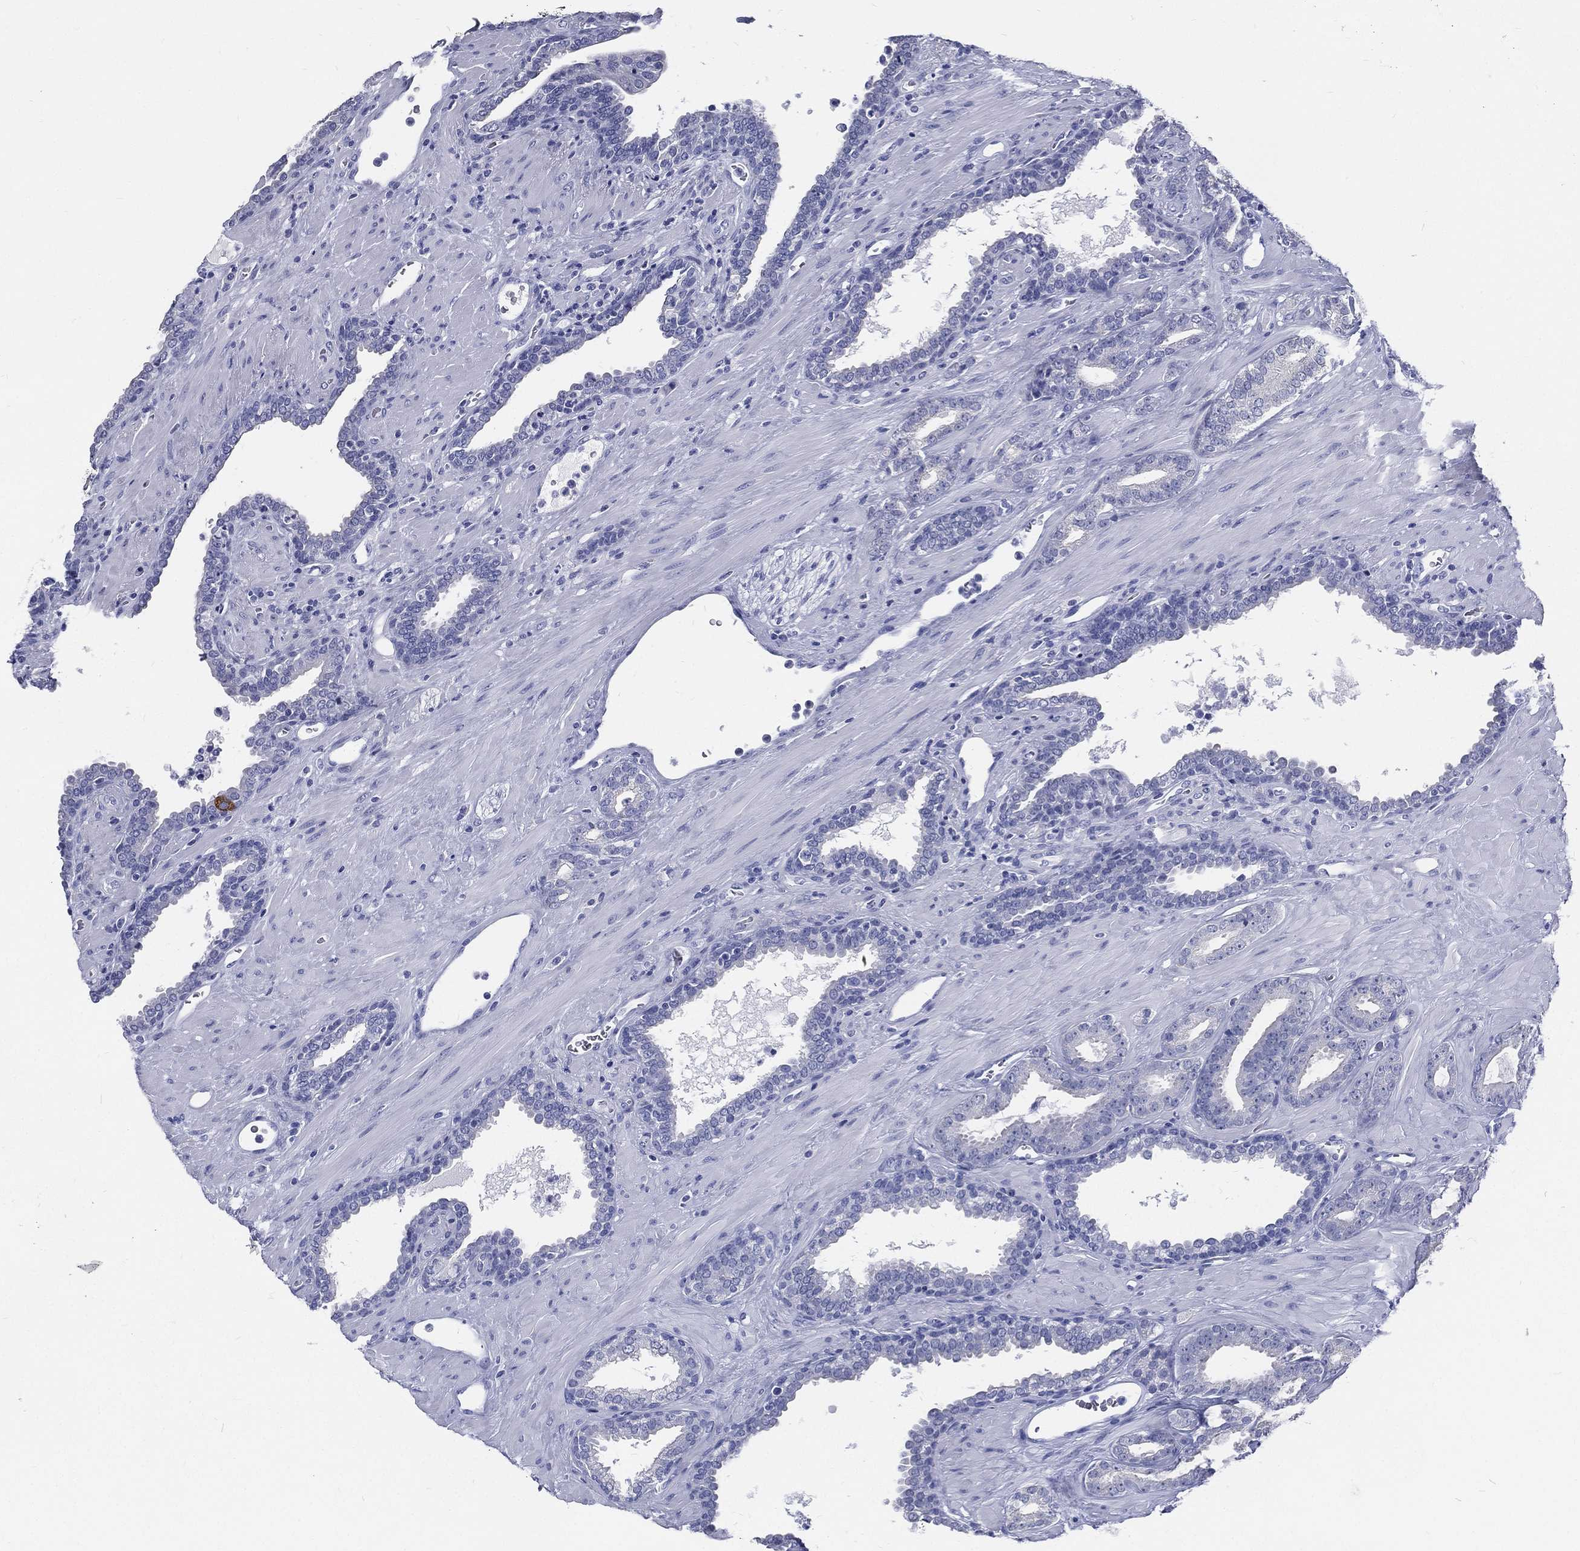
{"staining": {"intensity": "negative", "quantity": "none", "location": "none"}, "tissue": "prostate cancer", "cell_type": "Tumor cells", "image_type": "cancer", "snomed": [{"axis": "morphology", "description": "Adenocarcinoma, Low grade"}, {"axis": "topography", "description": "Prostate"}], "caption": "Photomicrograph shows no significant protein positivity in tumor cells of prostate cancer.", "gene": "RSPH4A", "patient": {"sex": "male", "age": 61}}